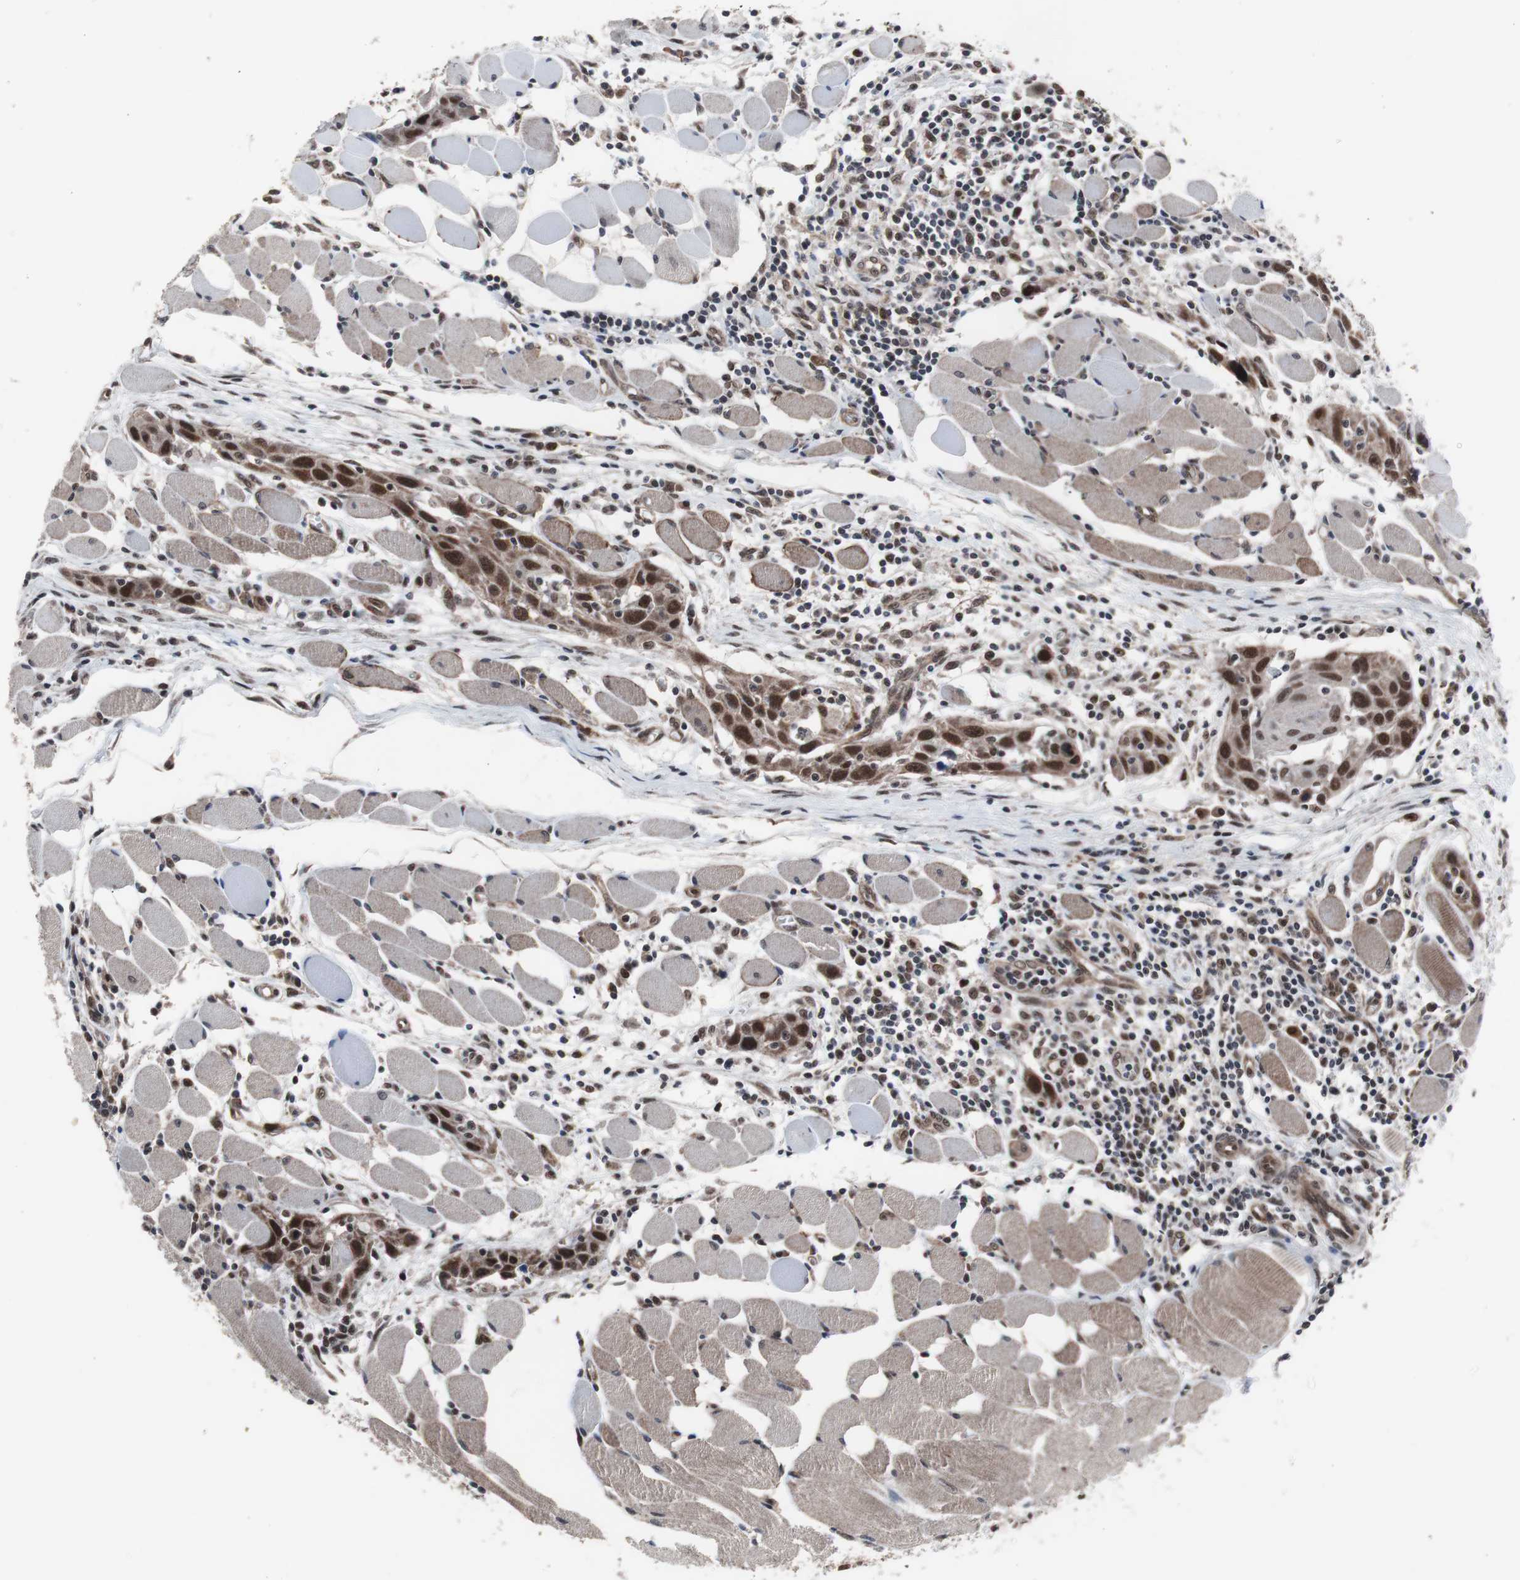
{"staining": {"intensity": "strong", "quantity": ">75%", "location": "cytoplasmic/membranous,nuclear"}, "tissue": "head and neck cancer", "cell_type": "Tumor cells", "image_type": "cancer", "snomed": [{"axis": "morphology", "description": "Squamous cell carcinoma, NOS"}, {"axis": "topography", "description": "Oral tissue"}, {"axis": "topography", "description": "Head-Neck"}], "caption": "Immunohistochemistry photomicrograph of human squamous cell carcinoma (head and neck) stained for a protein (brown), which exhibits high levels of strong cytoplasmic/membranous and nuclear expression in about >75% of tumor cells.", "gene": "GTF2F2", "patient": {"sex": "female", "age": 50}}